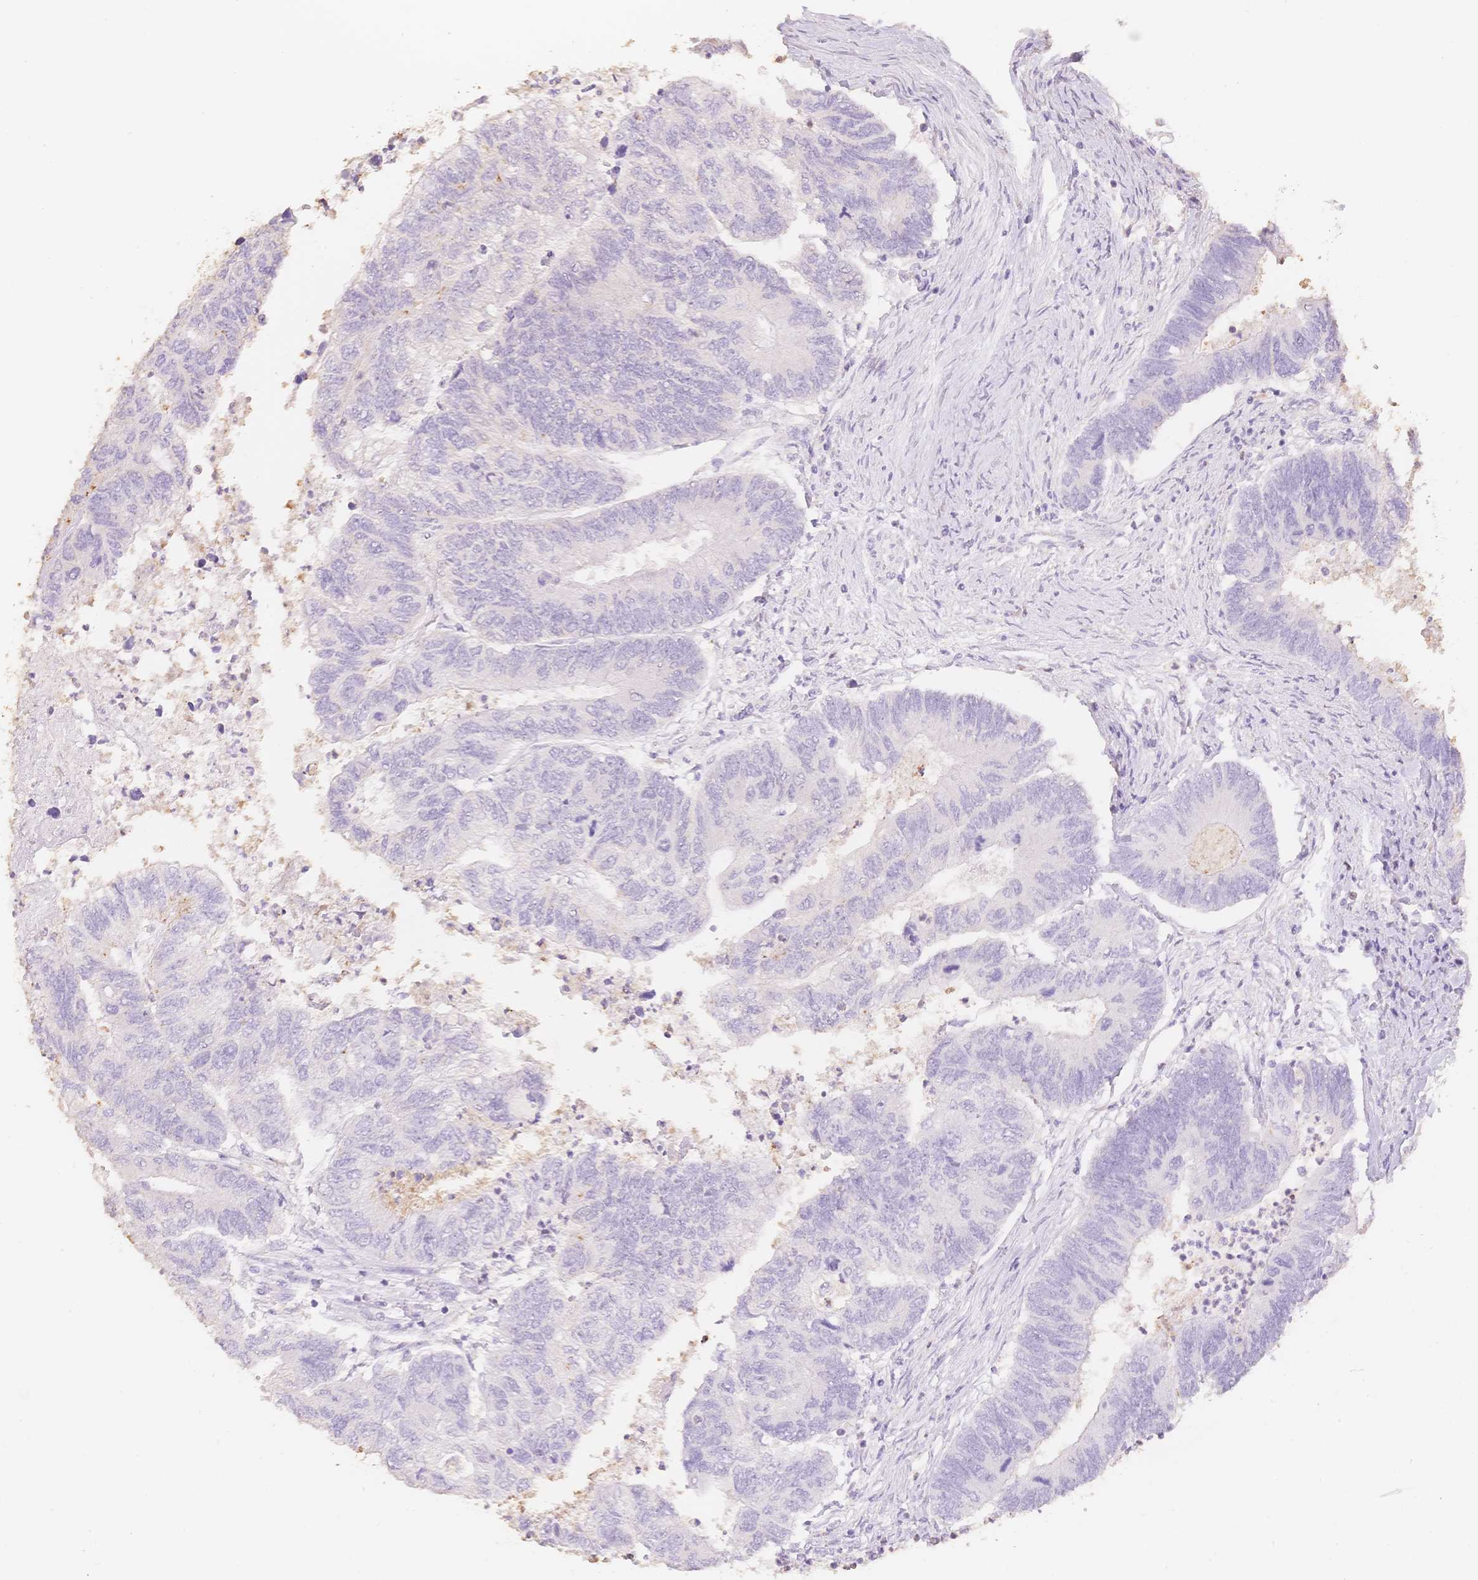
{"staining": {"intensity": "negative", "quantity": "none", "location": "none"}, "tissue": "colorectal cancer", "cell_type": "Tumor cells", "image_type": "cancer", "snomed": [{"axis": "morphology", "description": "Adenocarcinoma, NOS"}, {"axis": "topography", "description": "Colon"}], "caption": "Immunohistochemistry of colorectal cancer reveals no staining in tumor cells. (IHC, brightfield microscopy, high magnification).", "gene": "MBOAT7", "patient": {"sex": "female", "age": 67}}